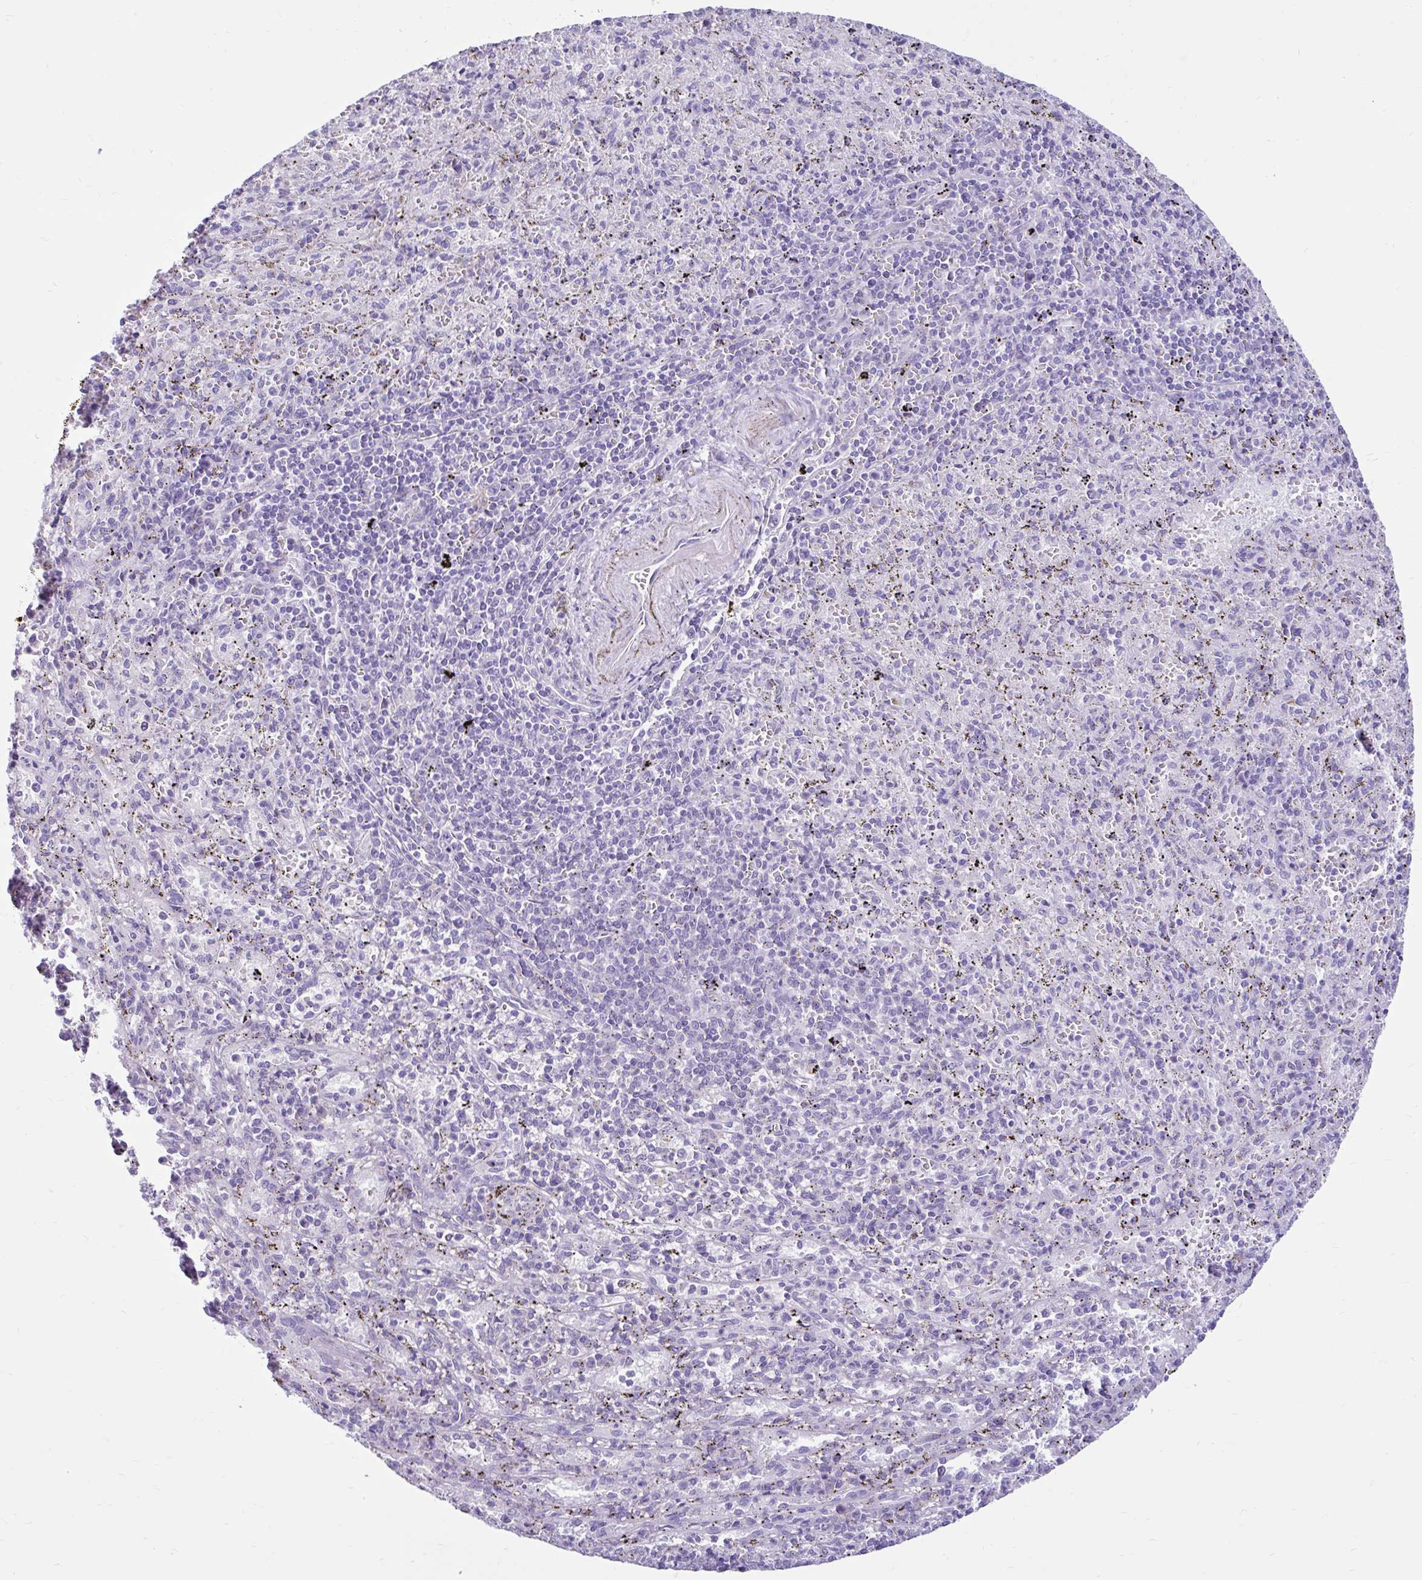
{"staining": {"intensity": "negative", "quantity": "none", "location": "none"}, "tissue": "spleen", "cell_type": "Cells in red pulp", "image_type": "normal", "snomed": [{"axis": "morphology", "description": "Normal tissue, NOS"}, {"axis": "topography", "description": "Spleen"}], "caption": "This is an immunohistochemistry micrograph of unremarkable human spleen. There is no expression in cells in red pulp.", "gene": "NHLH2", "patient": {"sex": "male", "age": 57}}